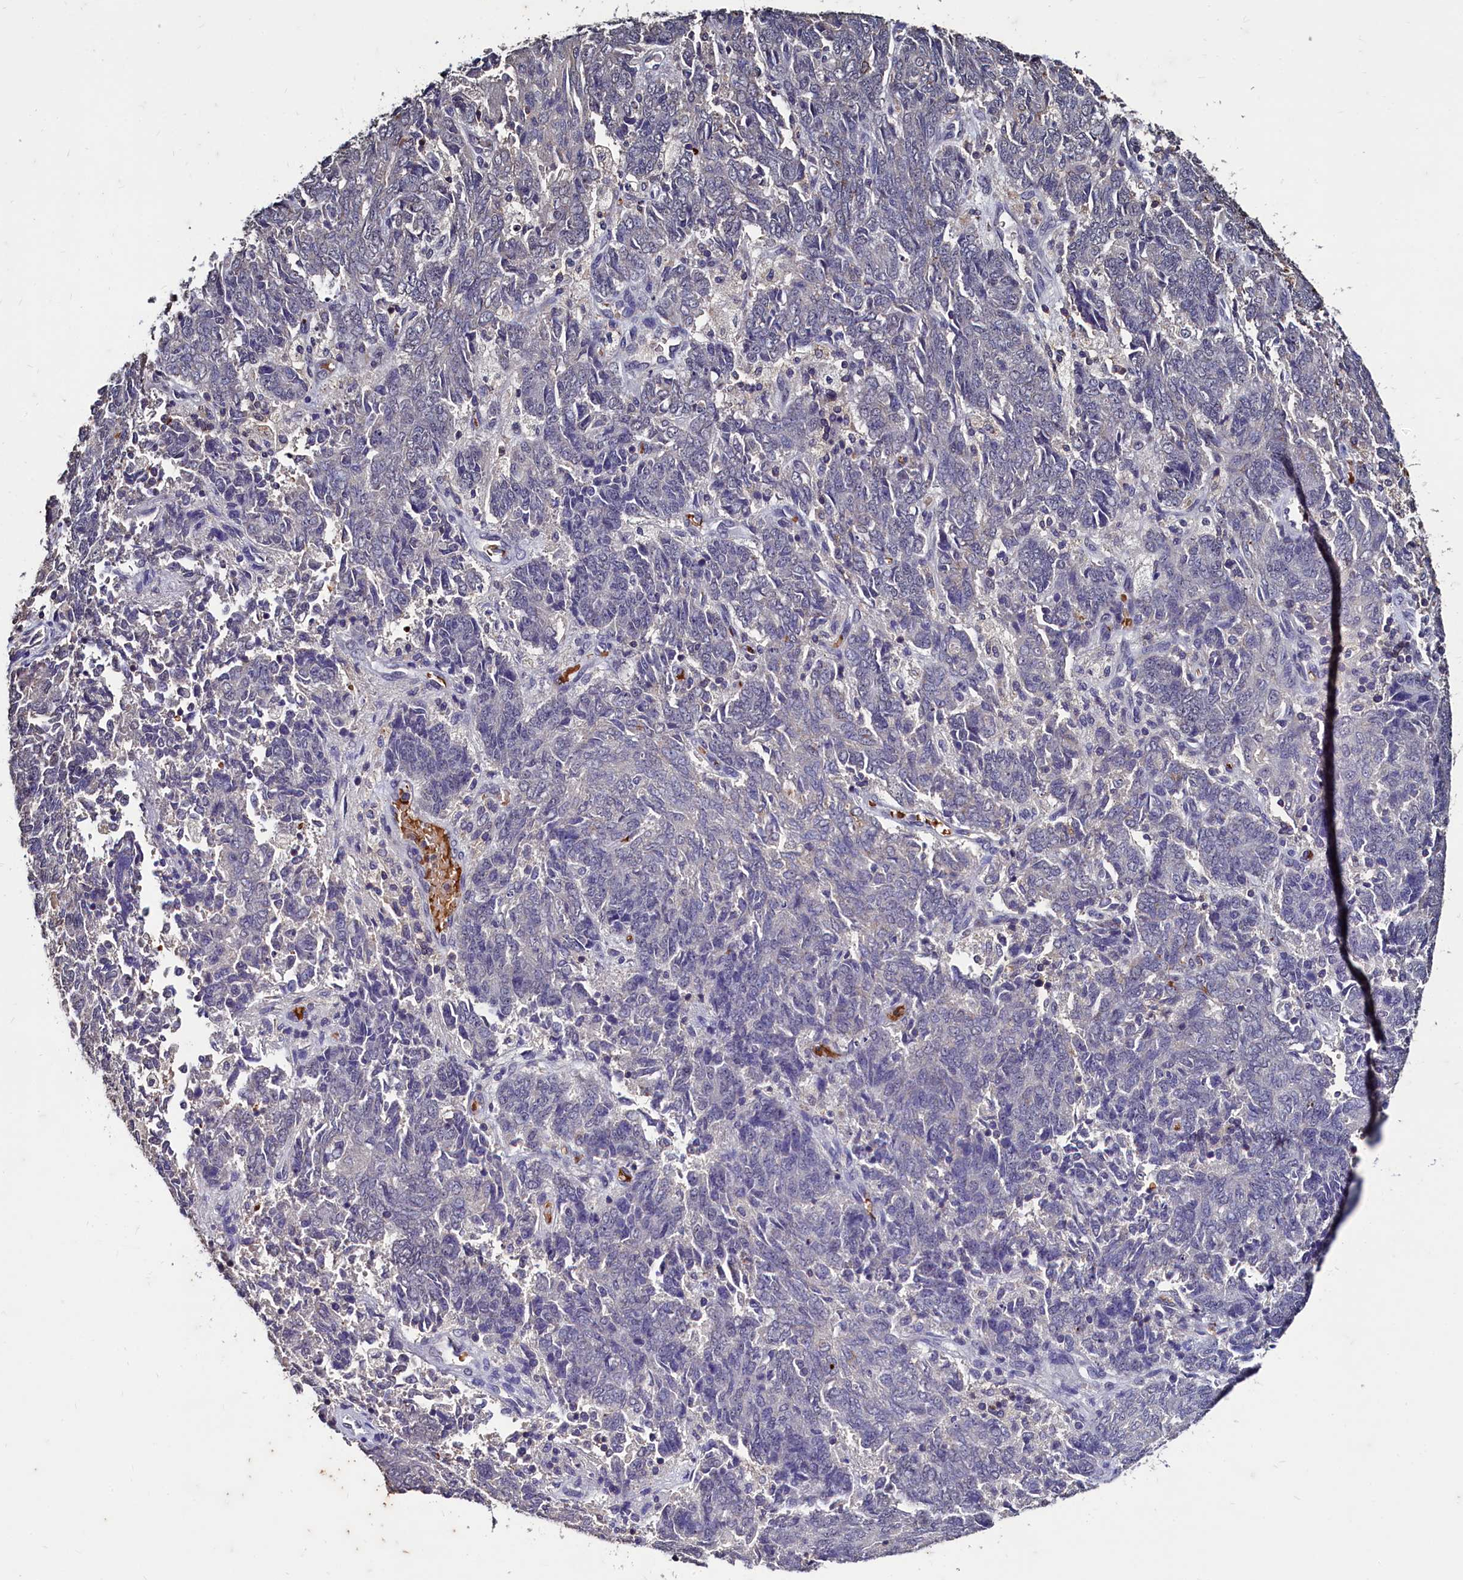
{"staining": {"intensity": "negative", "quantity": "none", "location": "none"}, "tissue": "endometrial cancer", "cell_type": "Tumor cells", "image_type": "cancer", "snomed": [{"axis": "morphology", "description": "Adenocarcinoma, NOS"}, {"axis": "topography", "description": "Endometrium"}], "caption": "Protein analysis of endometrial cancer displays no significant staining in tumor cells.", "gene": "CSTPP1", "patient": {"sex": "female", "age": 80}}